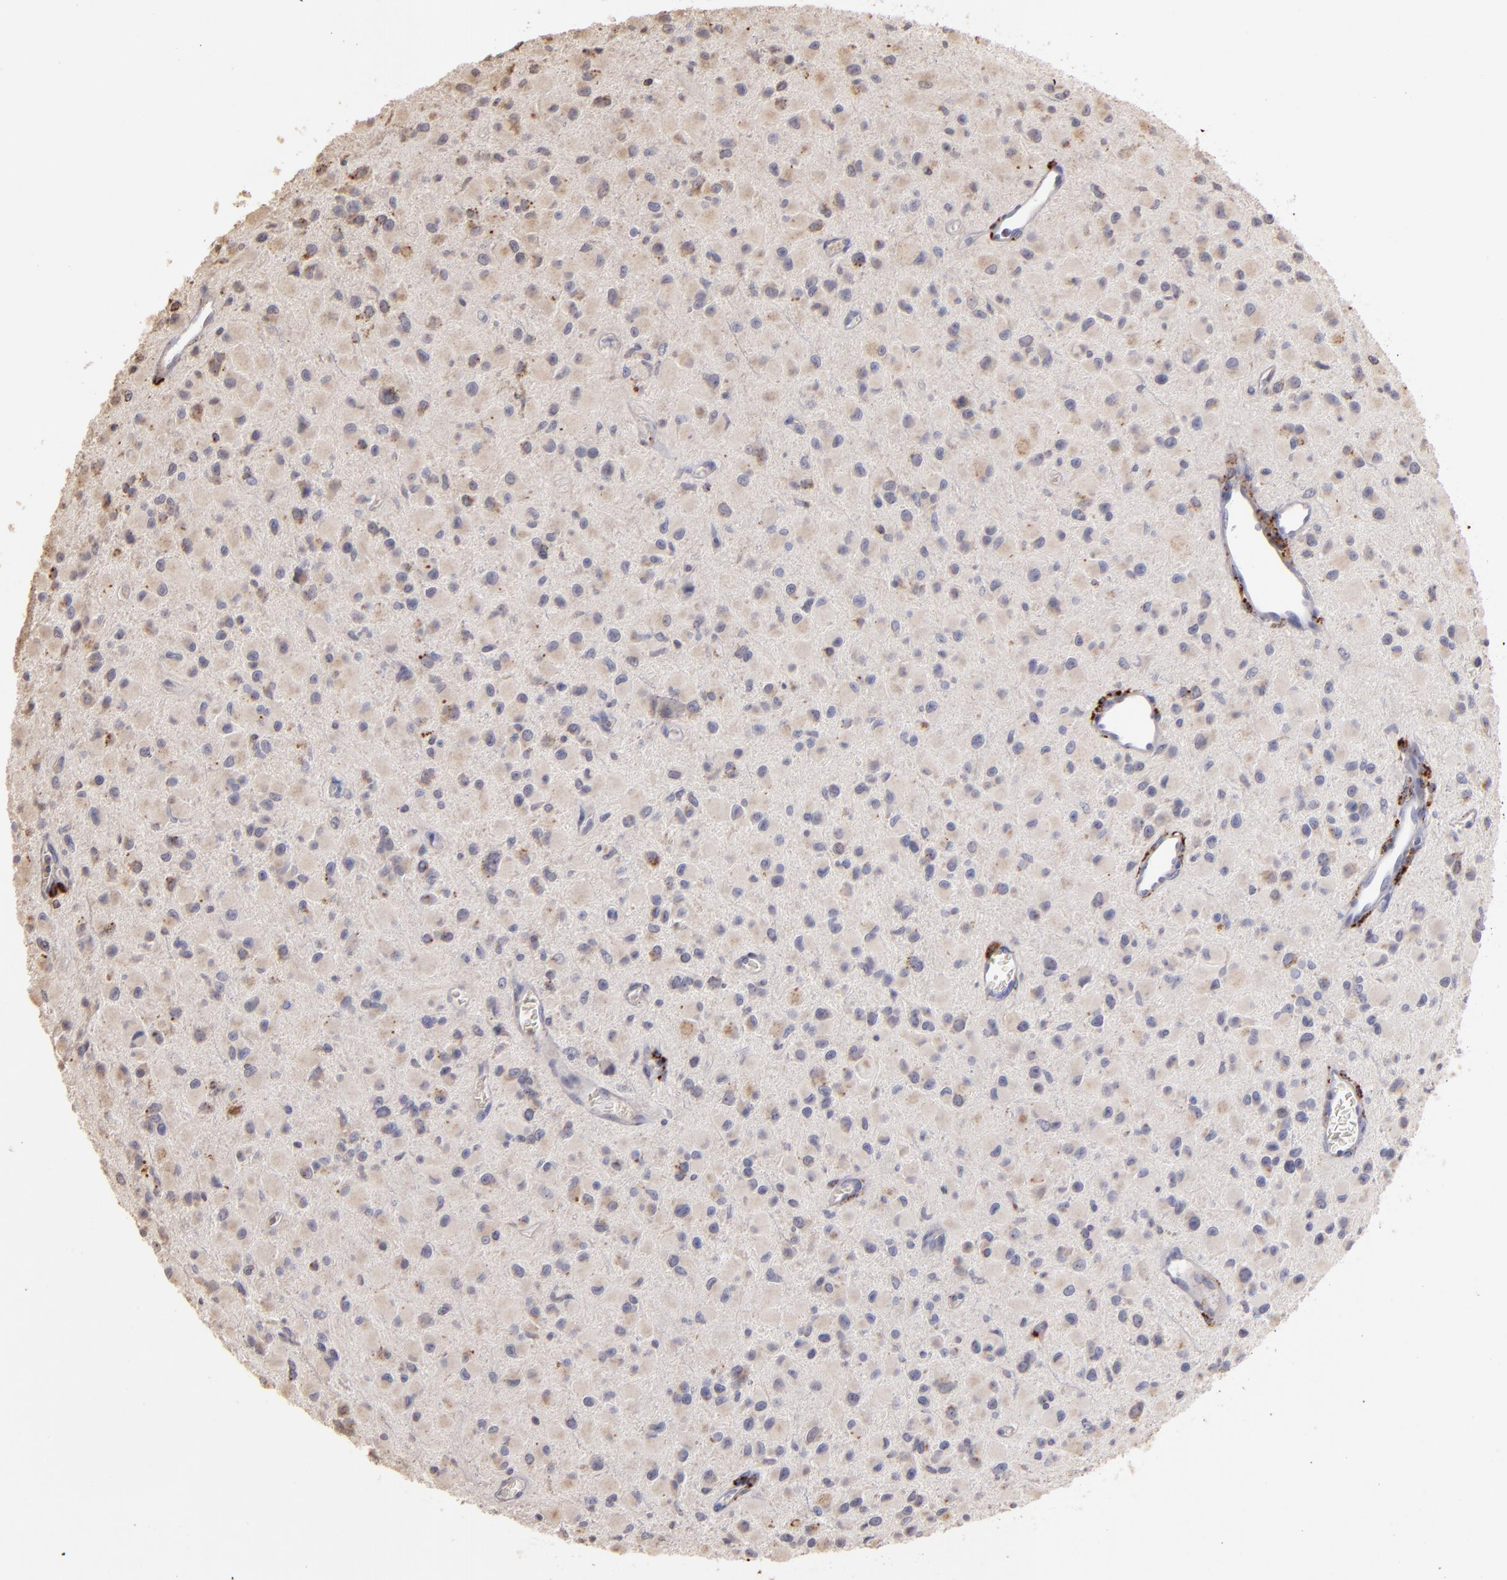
{"staining": {"intensity": "moderate", "quantity": "<25%", "location": "cytoplasmic/membranous"}, "tissue": "glioma", "cell_type": "Tumor cells", "image_type": "cancer", "snomed": [{"axis": "morphology", "description": "Glioma, malignant, Low grade"}, {"axis": "topography", "description": "Brain"}], "caption": "Immunohistochemistry (DAB (3,3'-diaminobenzidine)) staining of malignant glioma (low-grade) shows moderate cytoplasmic/membranous protein staining in approximately <25% of tumor cells.", "gene": "TRAF1", "patient": {"sex": "male", "age": 42}}